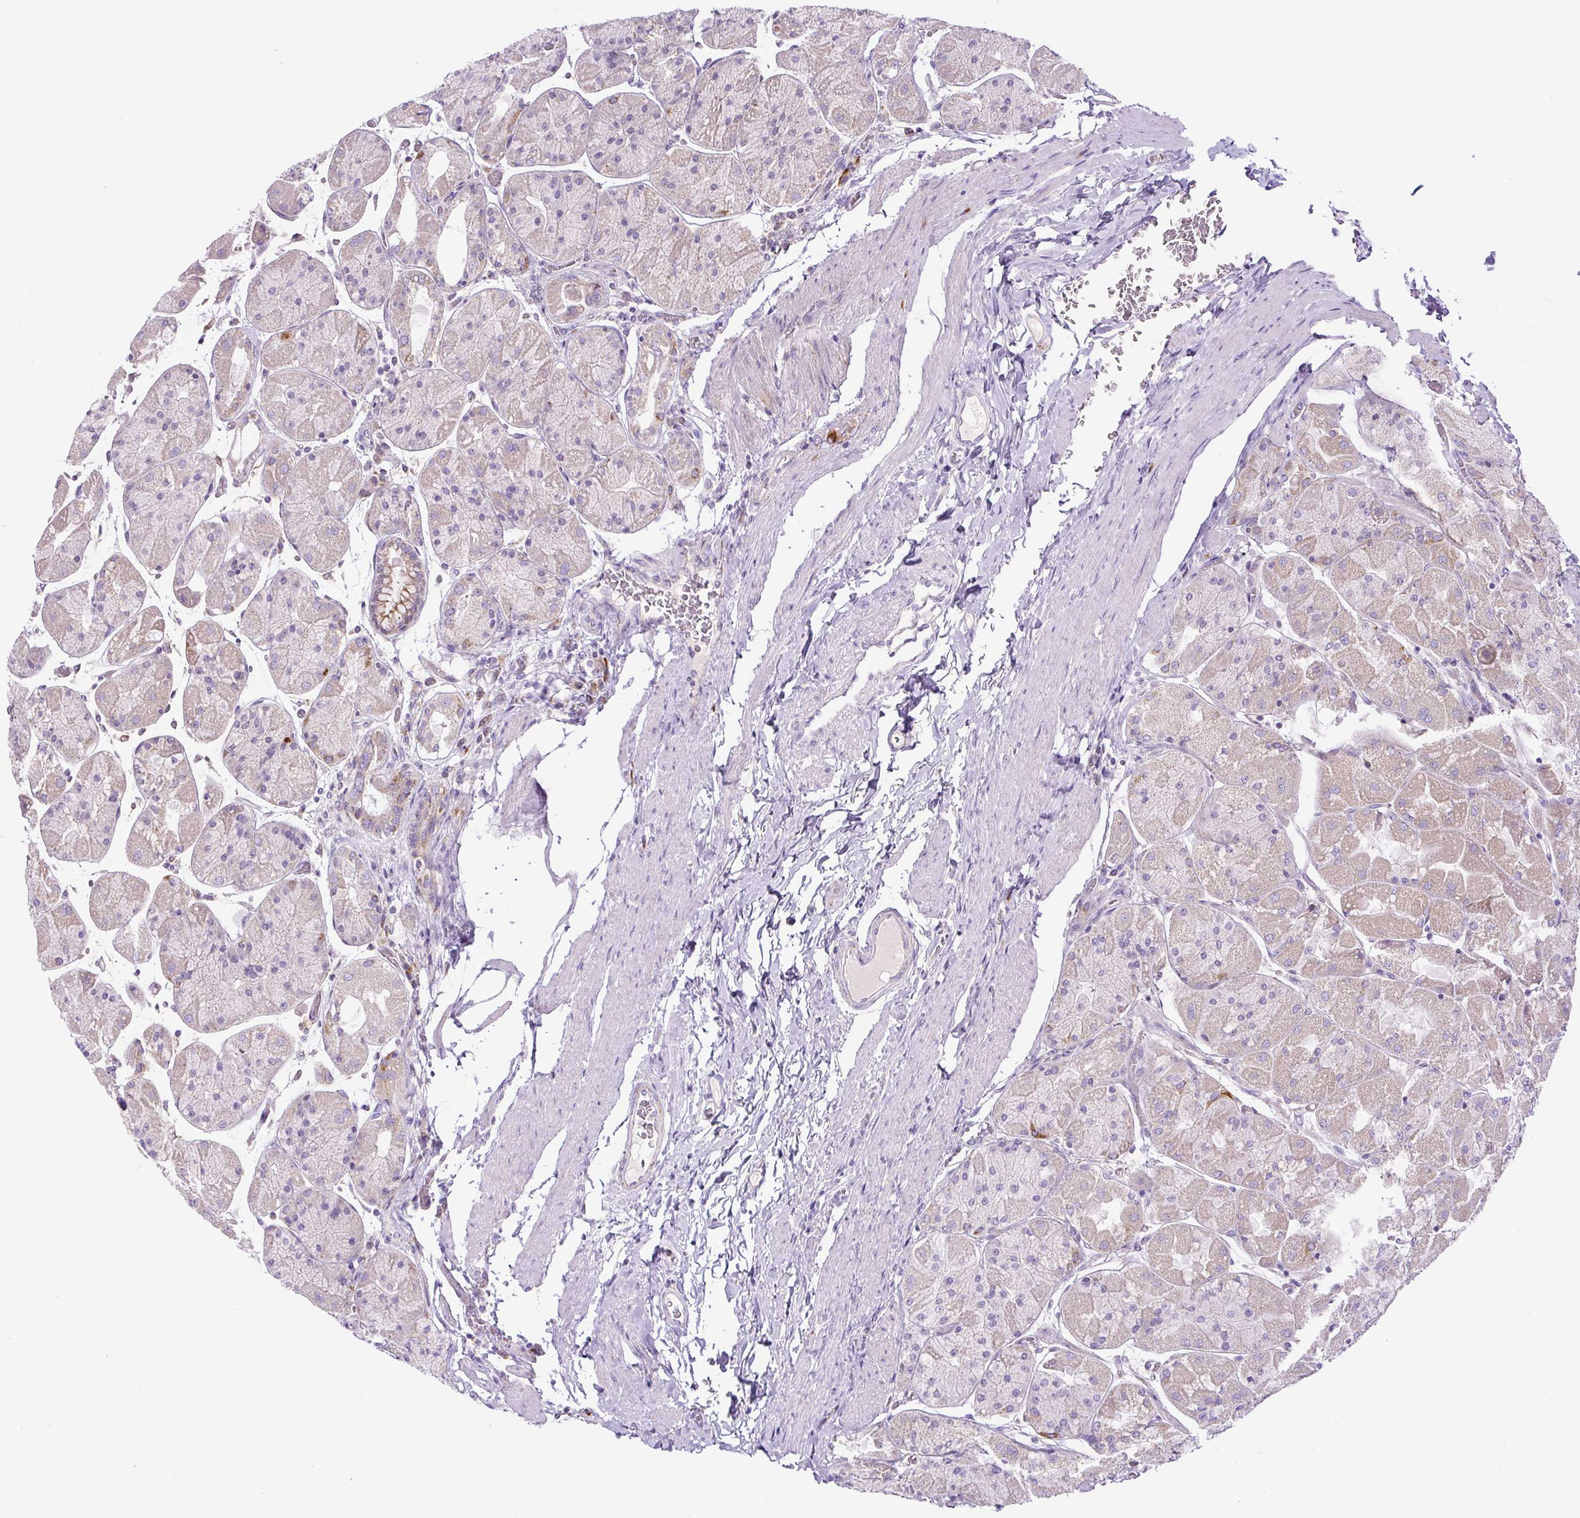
{"staining": {"intensity": "weak", "quantity": "<25%", "location": "cytoplasmic/membranous"}, "tissue": "stomach", "cell_type": "Glandular cells", "image_type": "normal", "snomed": [{"axis": "morphology", "description": "Normal tissue, NOS"}, {"axis": "topography", "description": "Stomach"}], "caption": "Immunohistochemical staining of normal human stomach exhibits no significant positivity in glandular cells.", "gene": "ZNF596", "patient": {"sex": "female", "age": 61}}